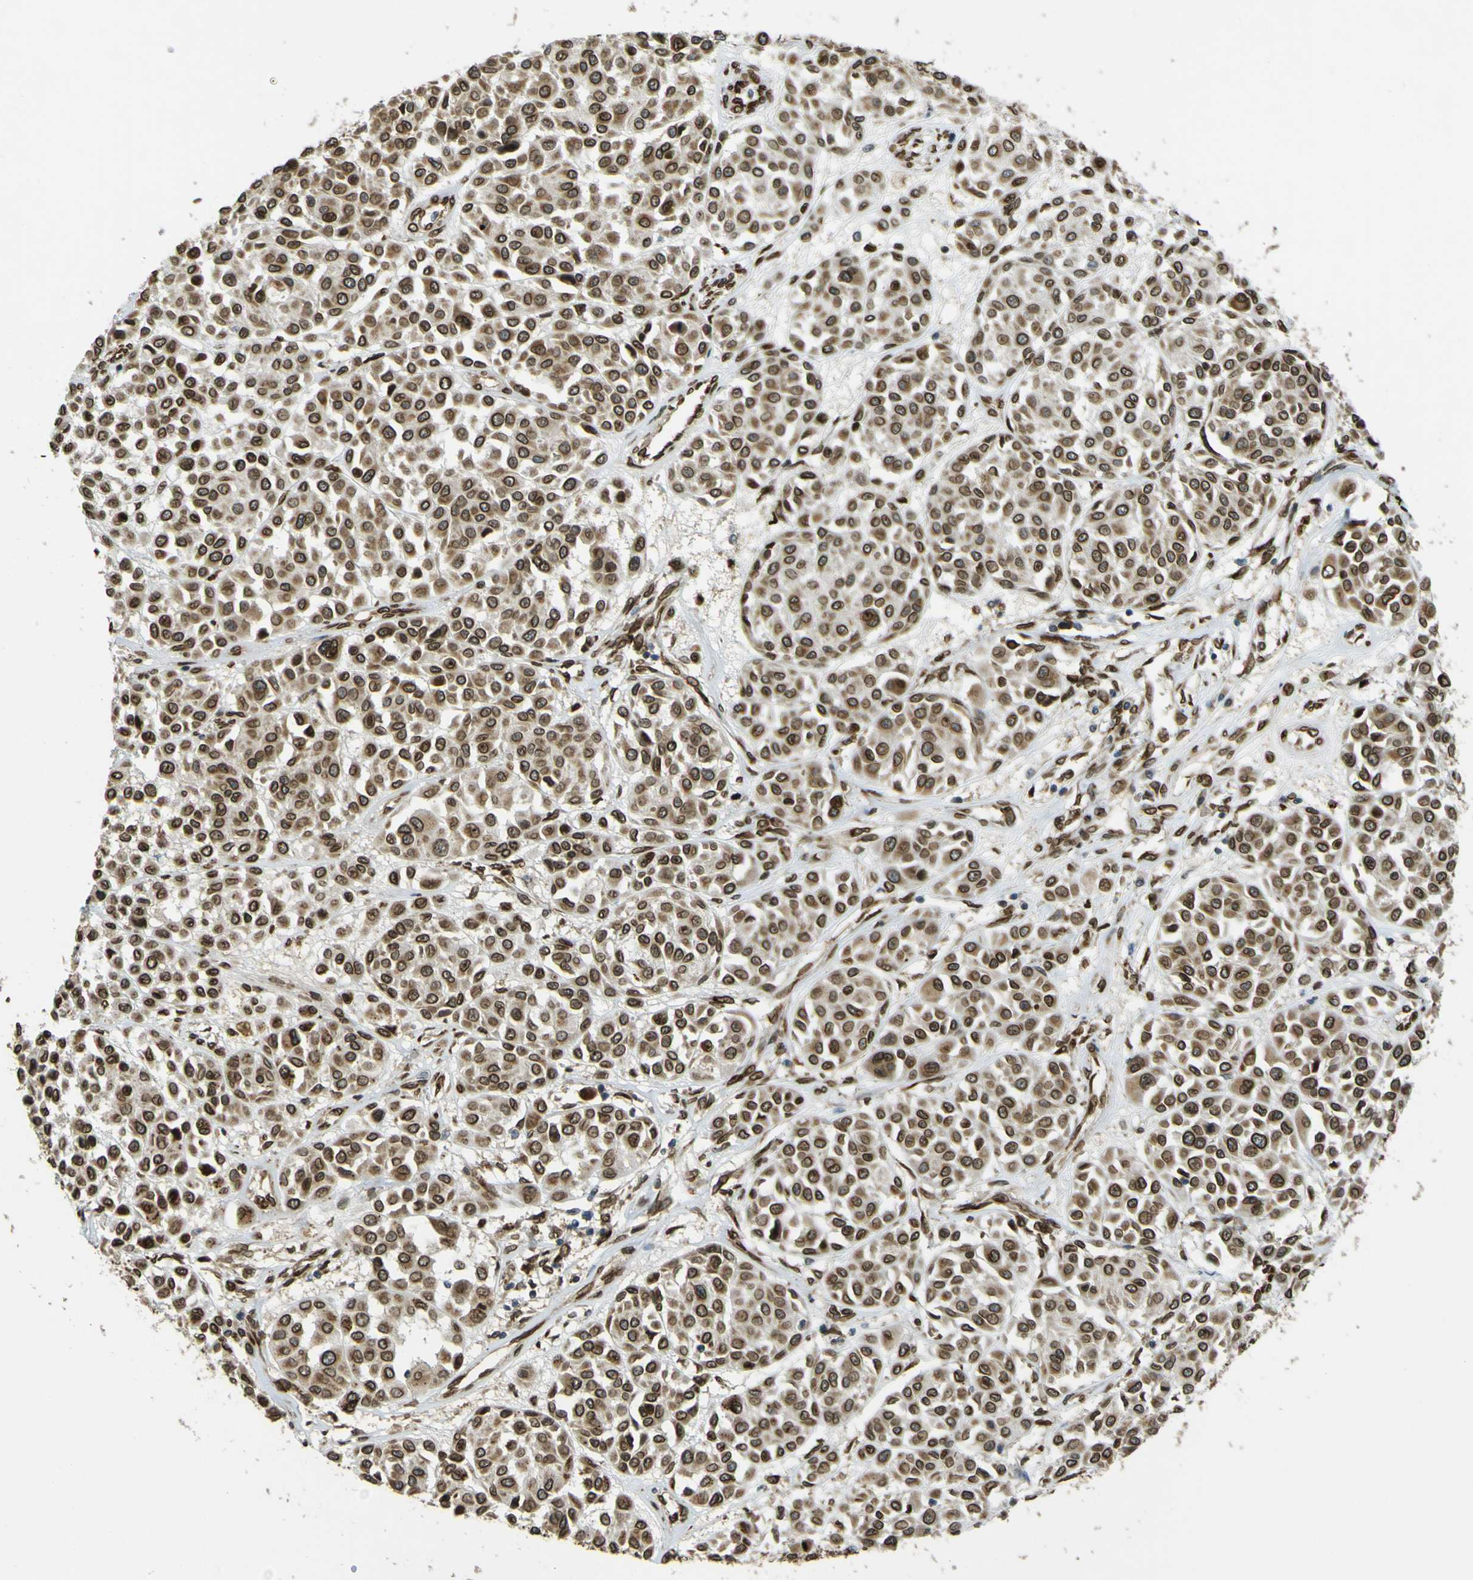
{"staining": {"intensity": "moderate", "quantity": ">75%", "location": "cytoplasmic/membranous,nuclear"}, "tissue": "melanoma", "cell_type": "Tumor cells", "image_type": "cancer", "snomed": [{"axis": "morphology", "description": "Malignant melanoma, Metastatic site"}, {"axis": "topography", "description": "Soft tissue"}], "caption": "An image of human malignant melanoma (metastatic site) stained for a protein shows moderate cytoplasmic/membranous and nuclear brown staining in tumor cells. (DAB IHC, brown staining for protein, blue staining for nuclei).", "gene": "GALNT1", "patient": {"sex": "male", "age": 41}}